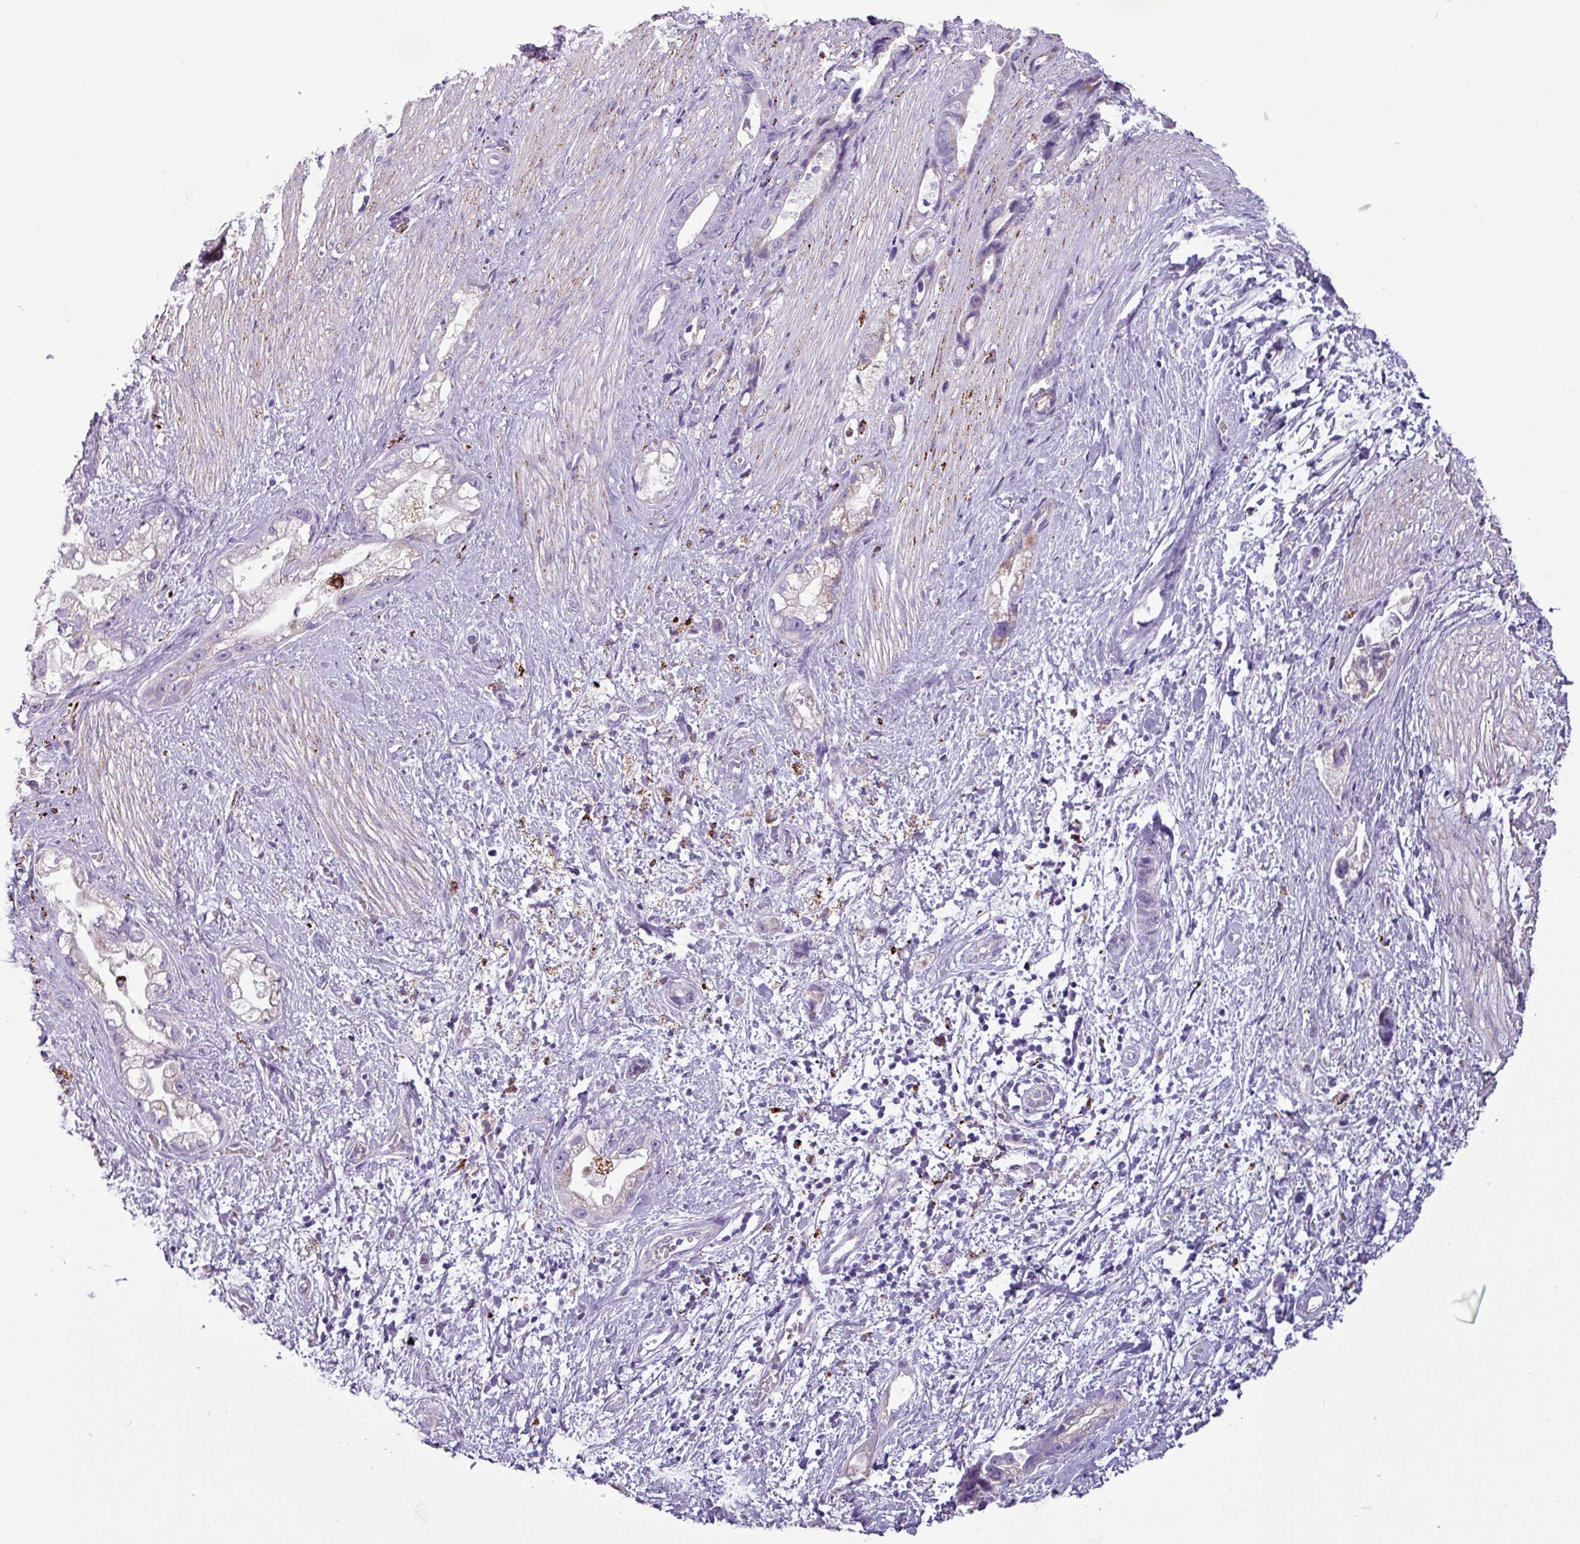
{"staining": {"intensity": "negative", "quantity": "none", "location": "none"}, "tissue": "stomach cancer", "cell_type": "Tumor cells", "image_type": "cancer", "snomed": [{"axis": "morphology", "description": "Adenocarcinoma, NOS"}, {"axis": "topography", "description": "Stomach"}], "caption": "This is an immunohistochemistry histopathology image of stomach cancer (adenocarcinoma). There is no positivity in tumor cells.", "gene": "ZNF667", "patient": {"sex": "male", "age": 55}}